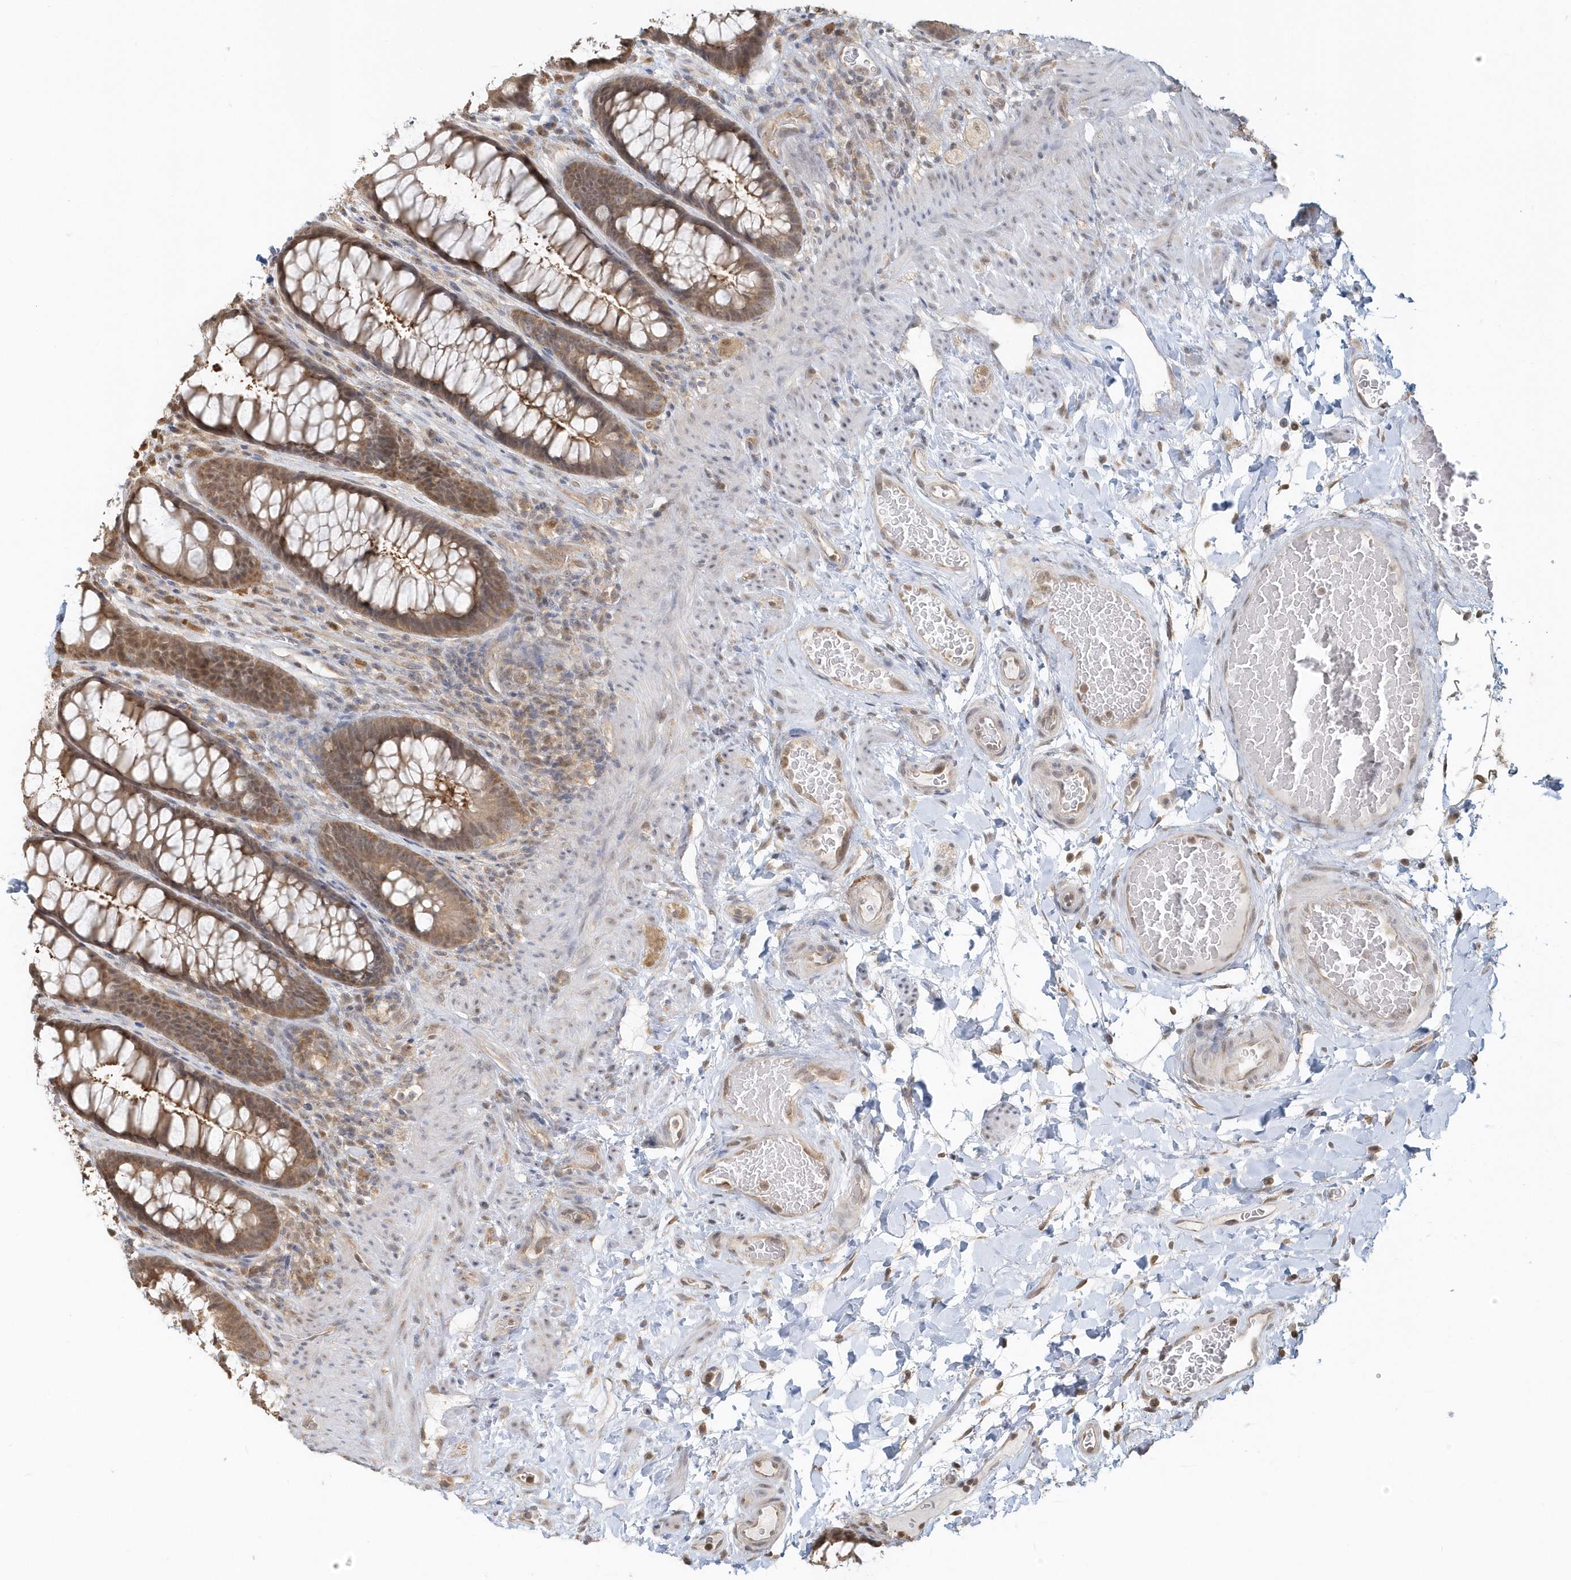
{"staining": {"intensity": "moderate", "quantity": ">75%", "location": "cytoplasmic/membranous,nuclear"}, "tissue": "rectum", "cell_type": "Glandular cells", "image_type": "normal", "snomed": [{"axis": "morphology", "description": "Normal tissue, NOS"}, {"axis": "topography", "description": "Rectum"}], "caption": "Rectum stained with a protein marker shows moderate staining in glandular cells.", "gene": "PSMD6", "patient": {"sex": "female", "age": 46}}